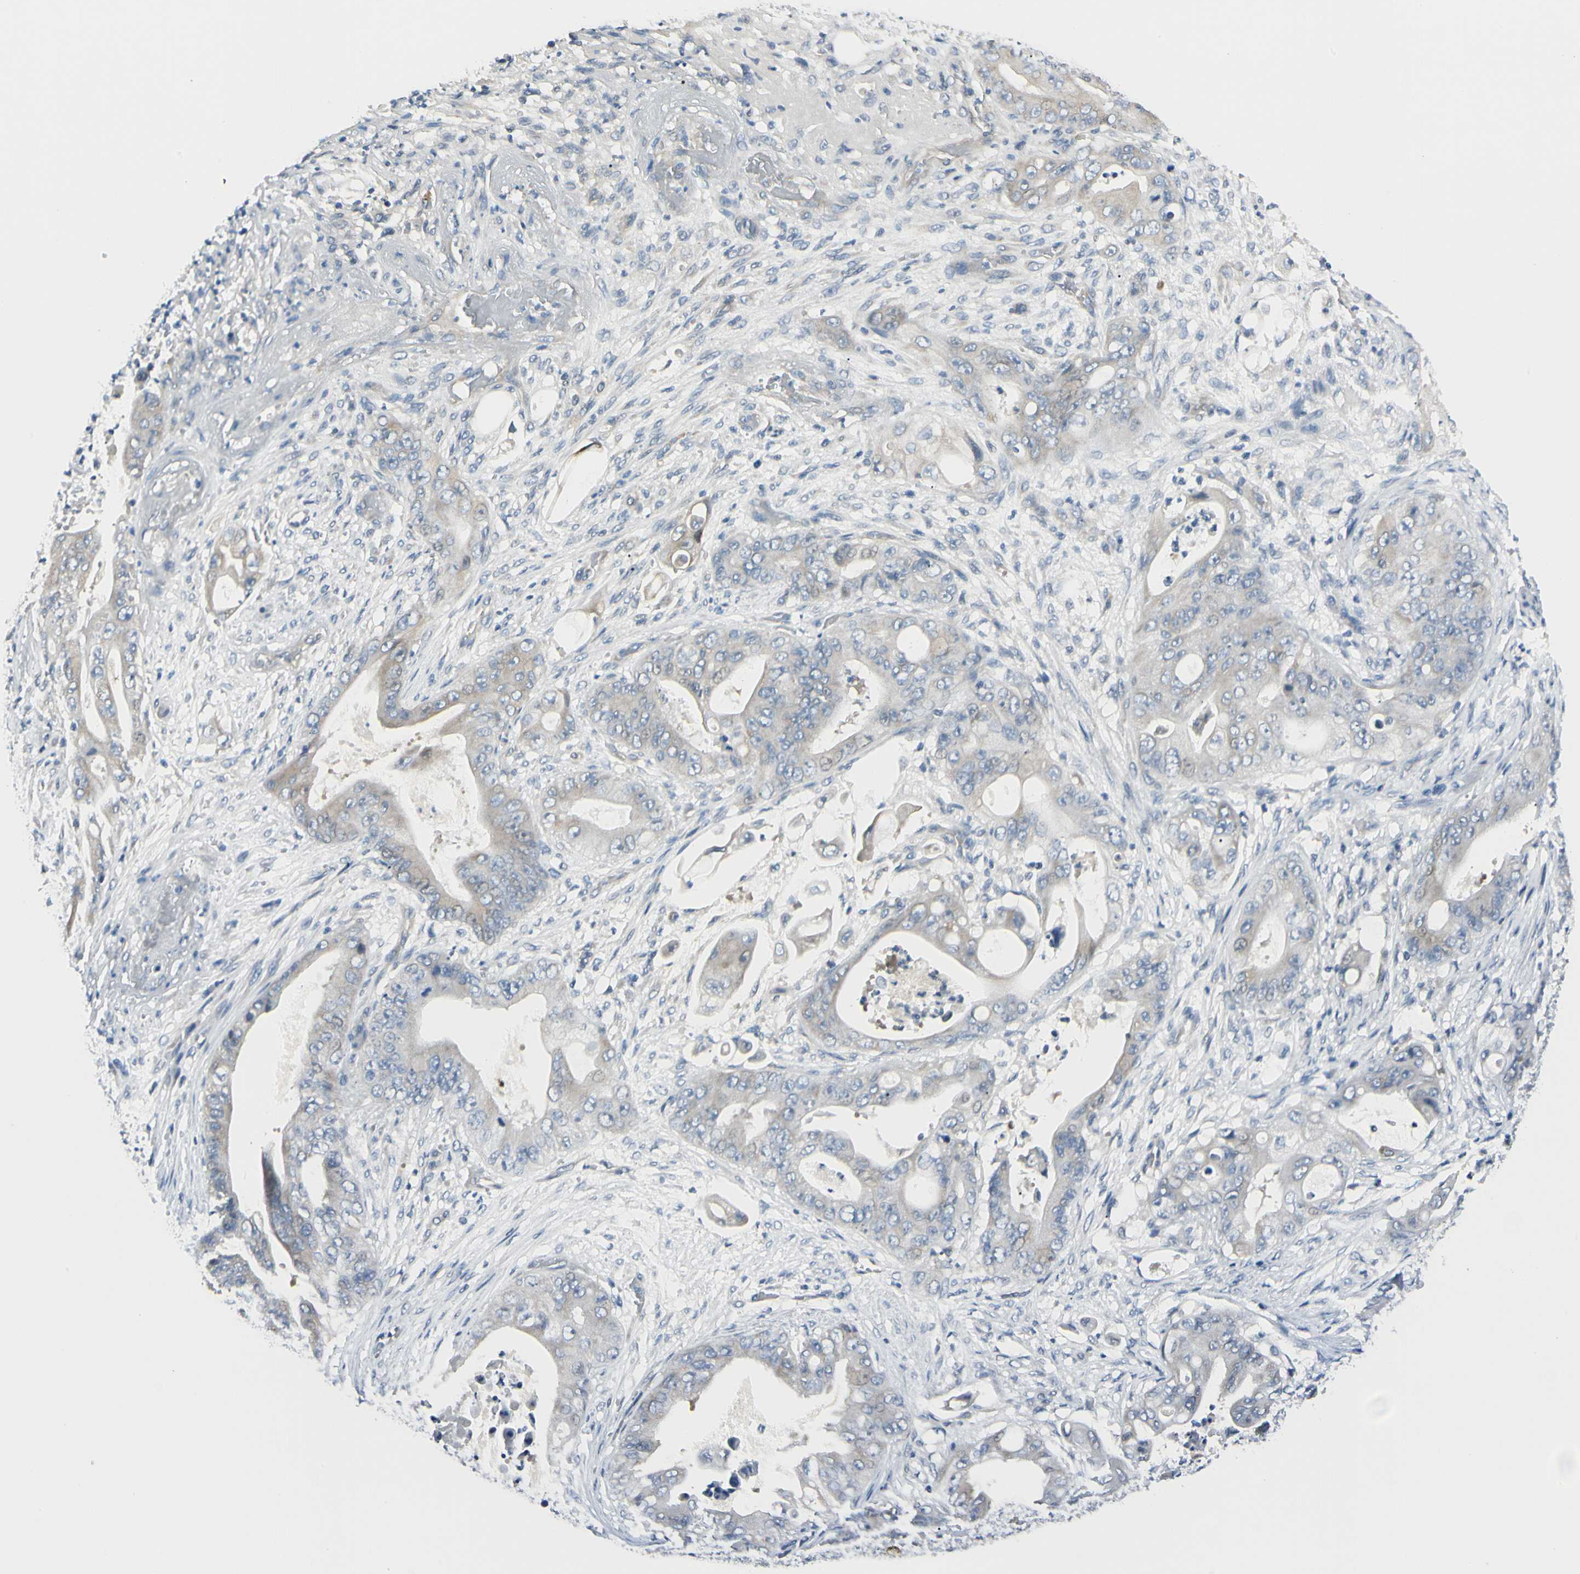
{"staining": {"intensity": "weak", "quantity": "<25%", "location": "cytoplasmic/membranous"}, "tissue": "stomach cancer", "cell_type": "Tumor cells", "image_type": "cancer", "snomed": [{"axis": "morphology", "description": "Adenocarcinoma, NOS"}, {"axis": "topography", "description": "Stomach"}], "caption": "There is no significant positivity in tumor cells of stomach cancer.", "gene": "SLC6A15", "patient": {"sex": "female", "age": 73}}